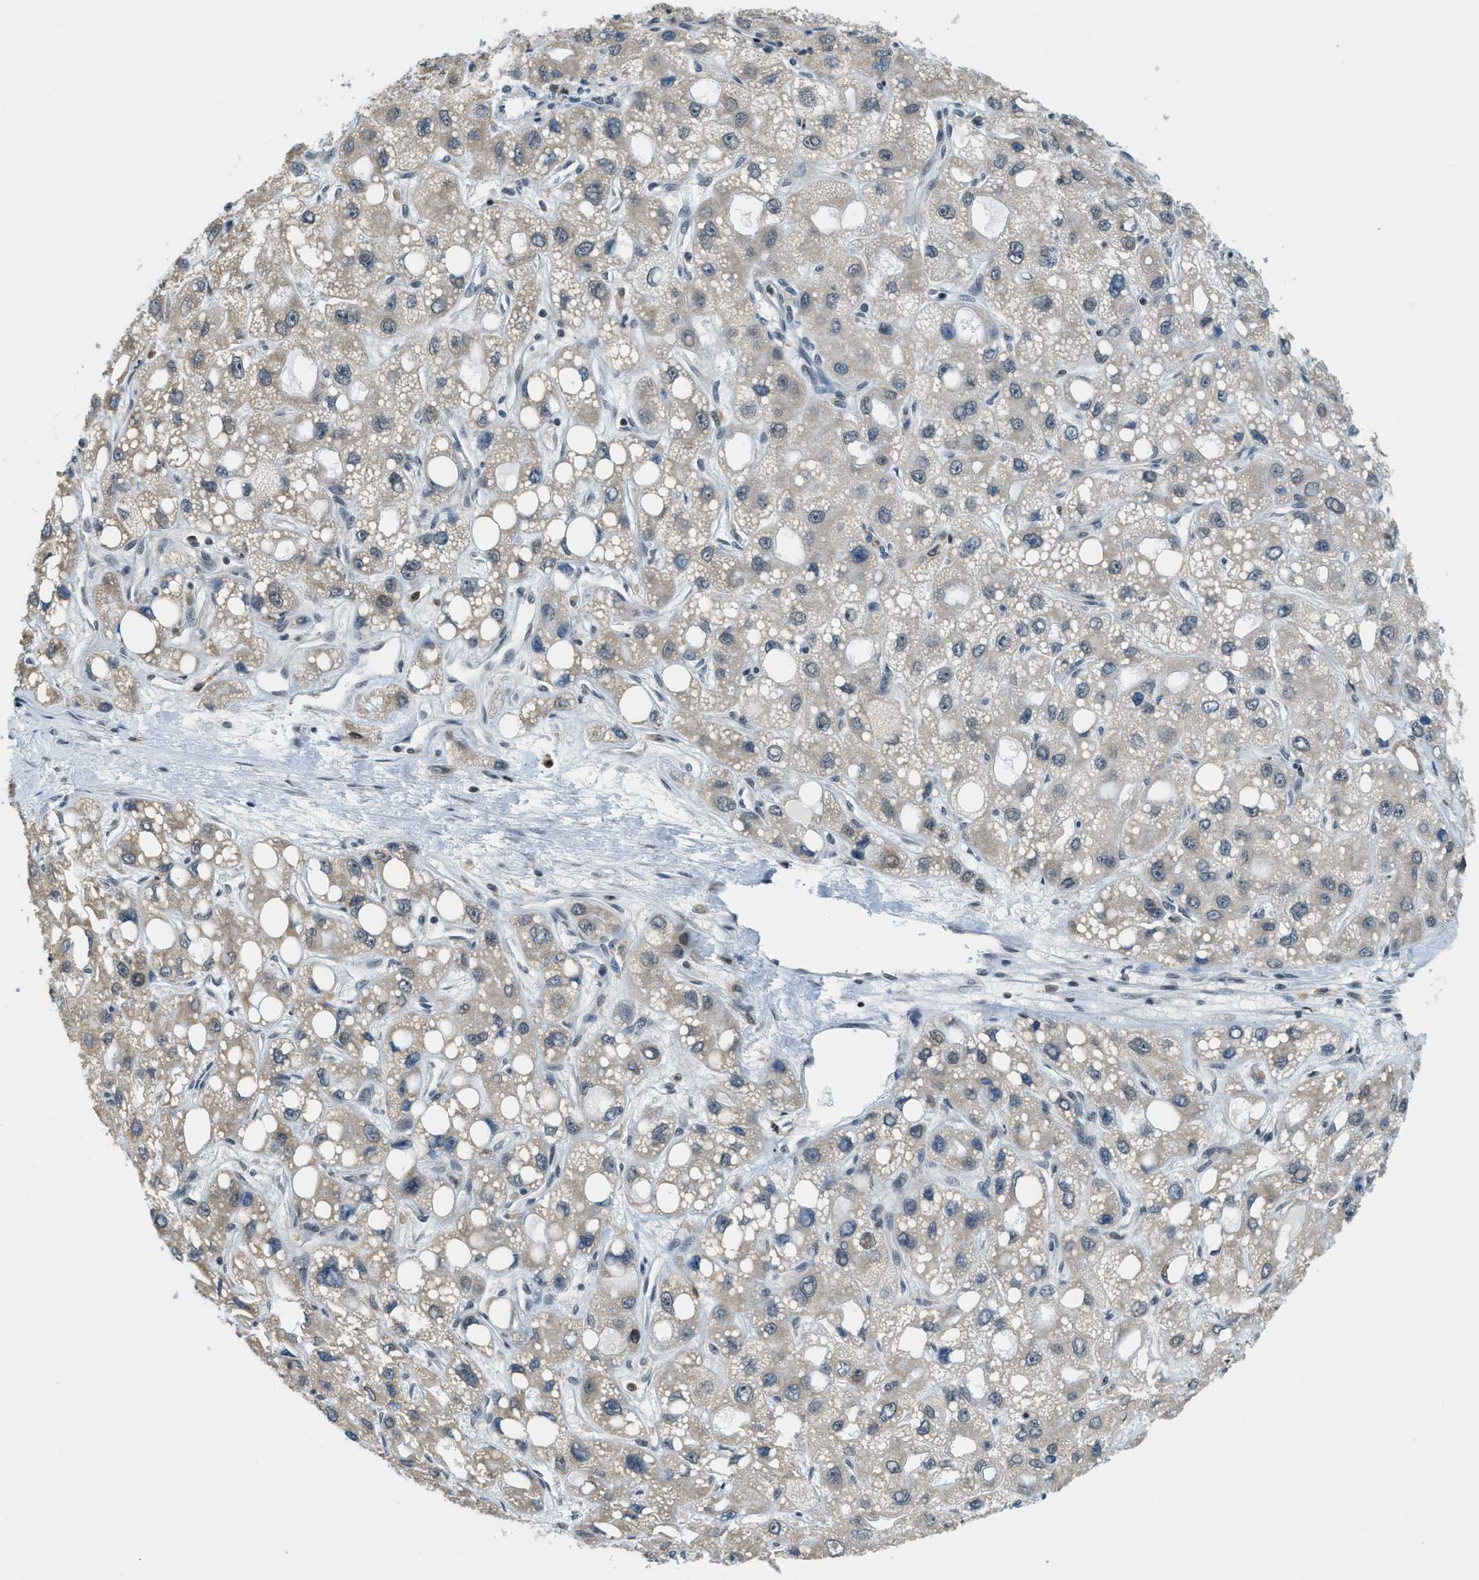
{"staining": {"intensity": "negative", "quantity": "none", "location": "none"}, "tissue": "liver cancer", "cell_type": "Tumor cells", "image_type": "cancer", "snomed": [{"axis": "morphology", "description": "Carcinoma, Hepatocellular, NOS"}, {"axis": "topography", "description": "Liver"}], "caption": "High power microscopy histopathology image of an immunohistochemistry image of liver hepatocellular carcinoma, revealing no significant expression in tumor cells.", "gene": "RAB11FIP1", "patient": {"sex": "male", "age": 55}}